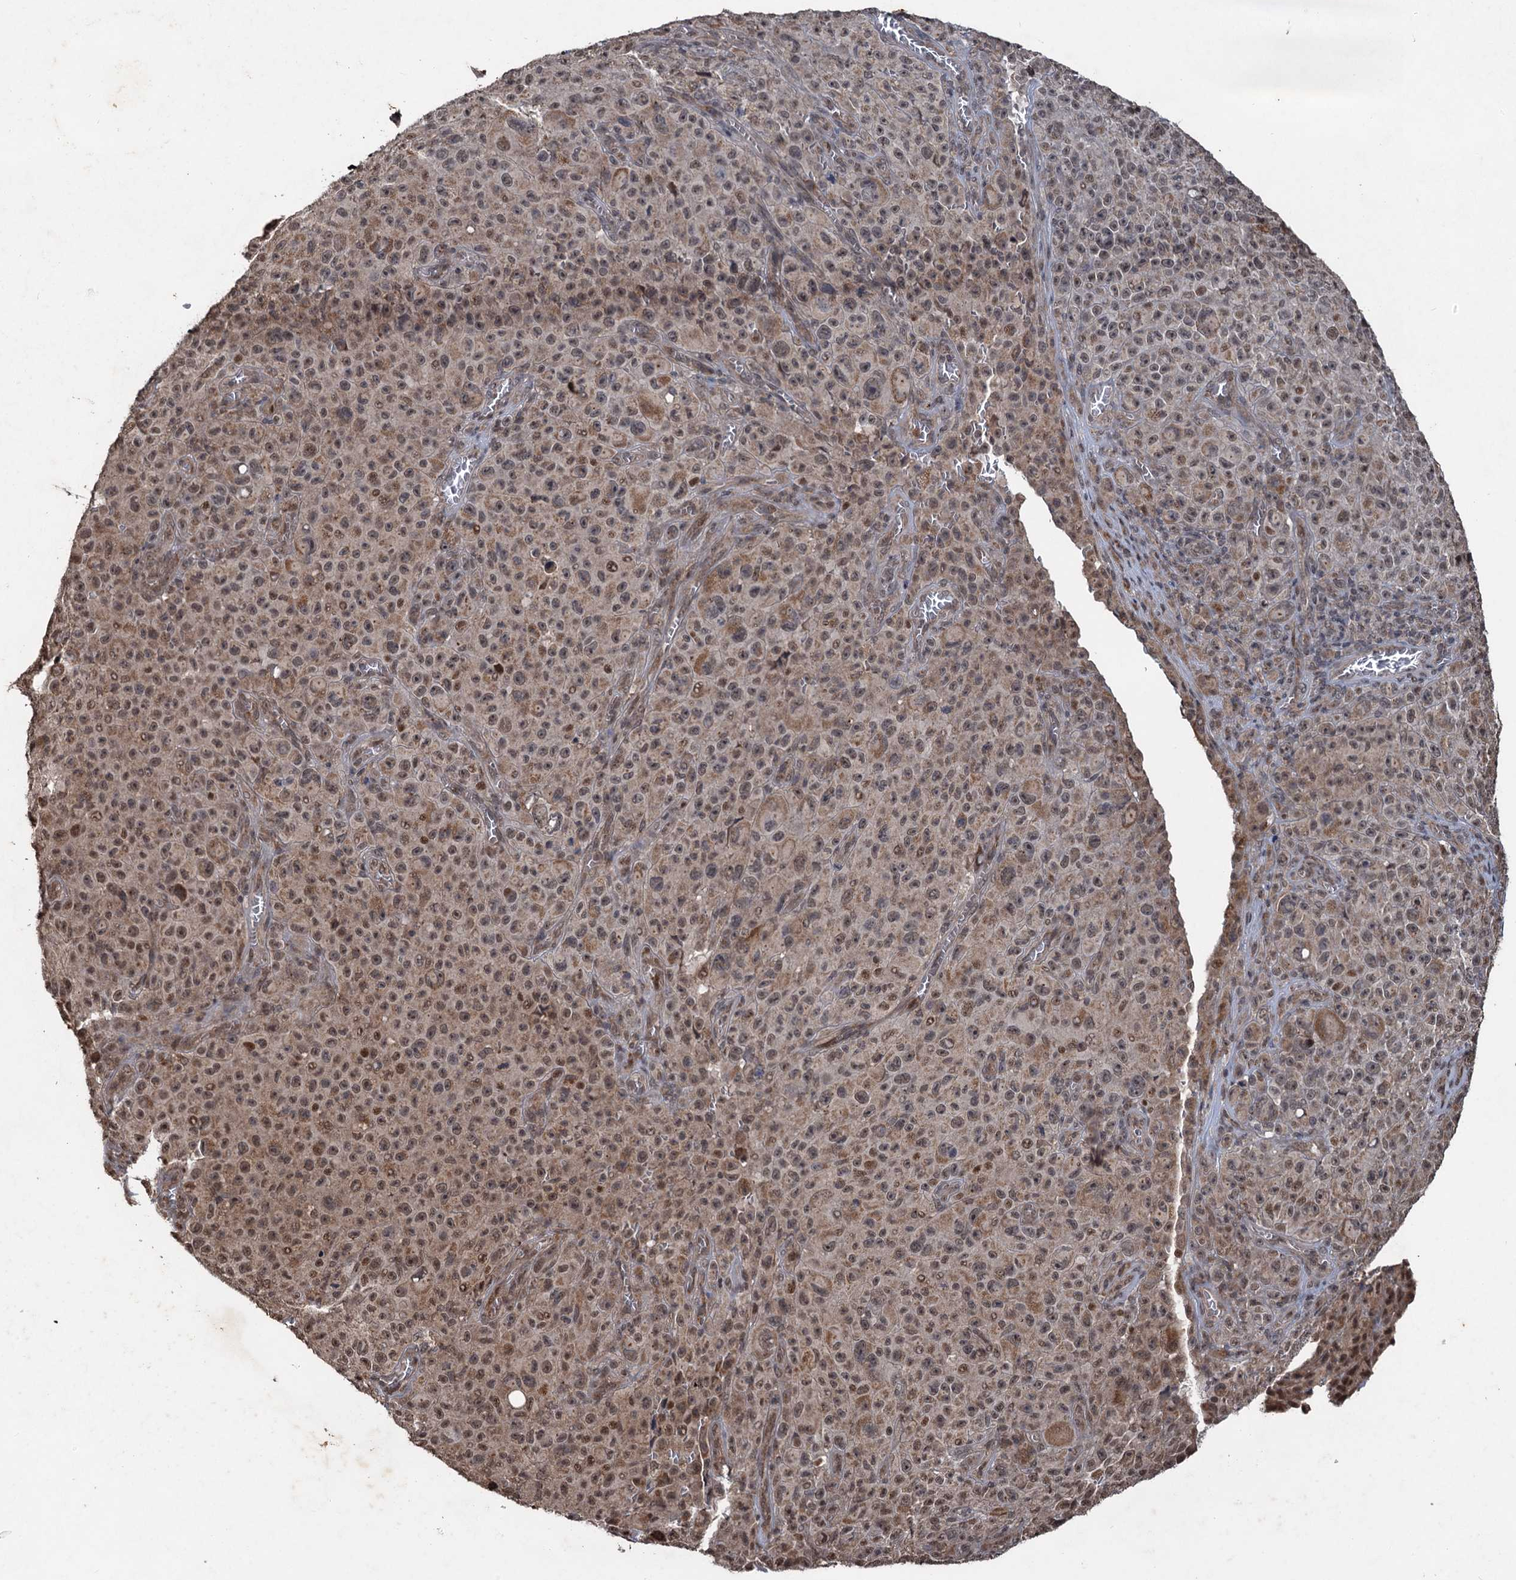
{"staining": {"intensity": "moderate", "quantity": "25%-75%", "location": "nuclear"}, "tissue": "melanoma", "cell_type": "Tumor cells", "image_type": "cancer", "snomed": [{"axis": "morphology", "description": "Malignant melanoma, NOS"}, {"axis": "topography", "description": "Skin"}], "caption": "A medium amount of moderate nuclear positivity is seen in approximately 25%-75% of tumor cells in melanoma tissue.", "gene": "REP15", "patient": {"sex": "female", "age": 82}}